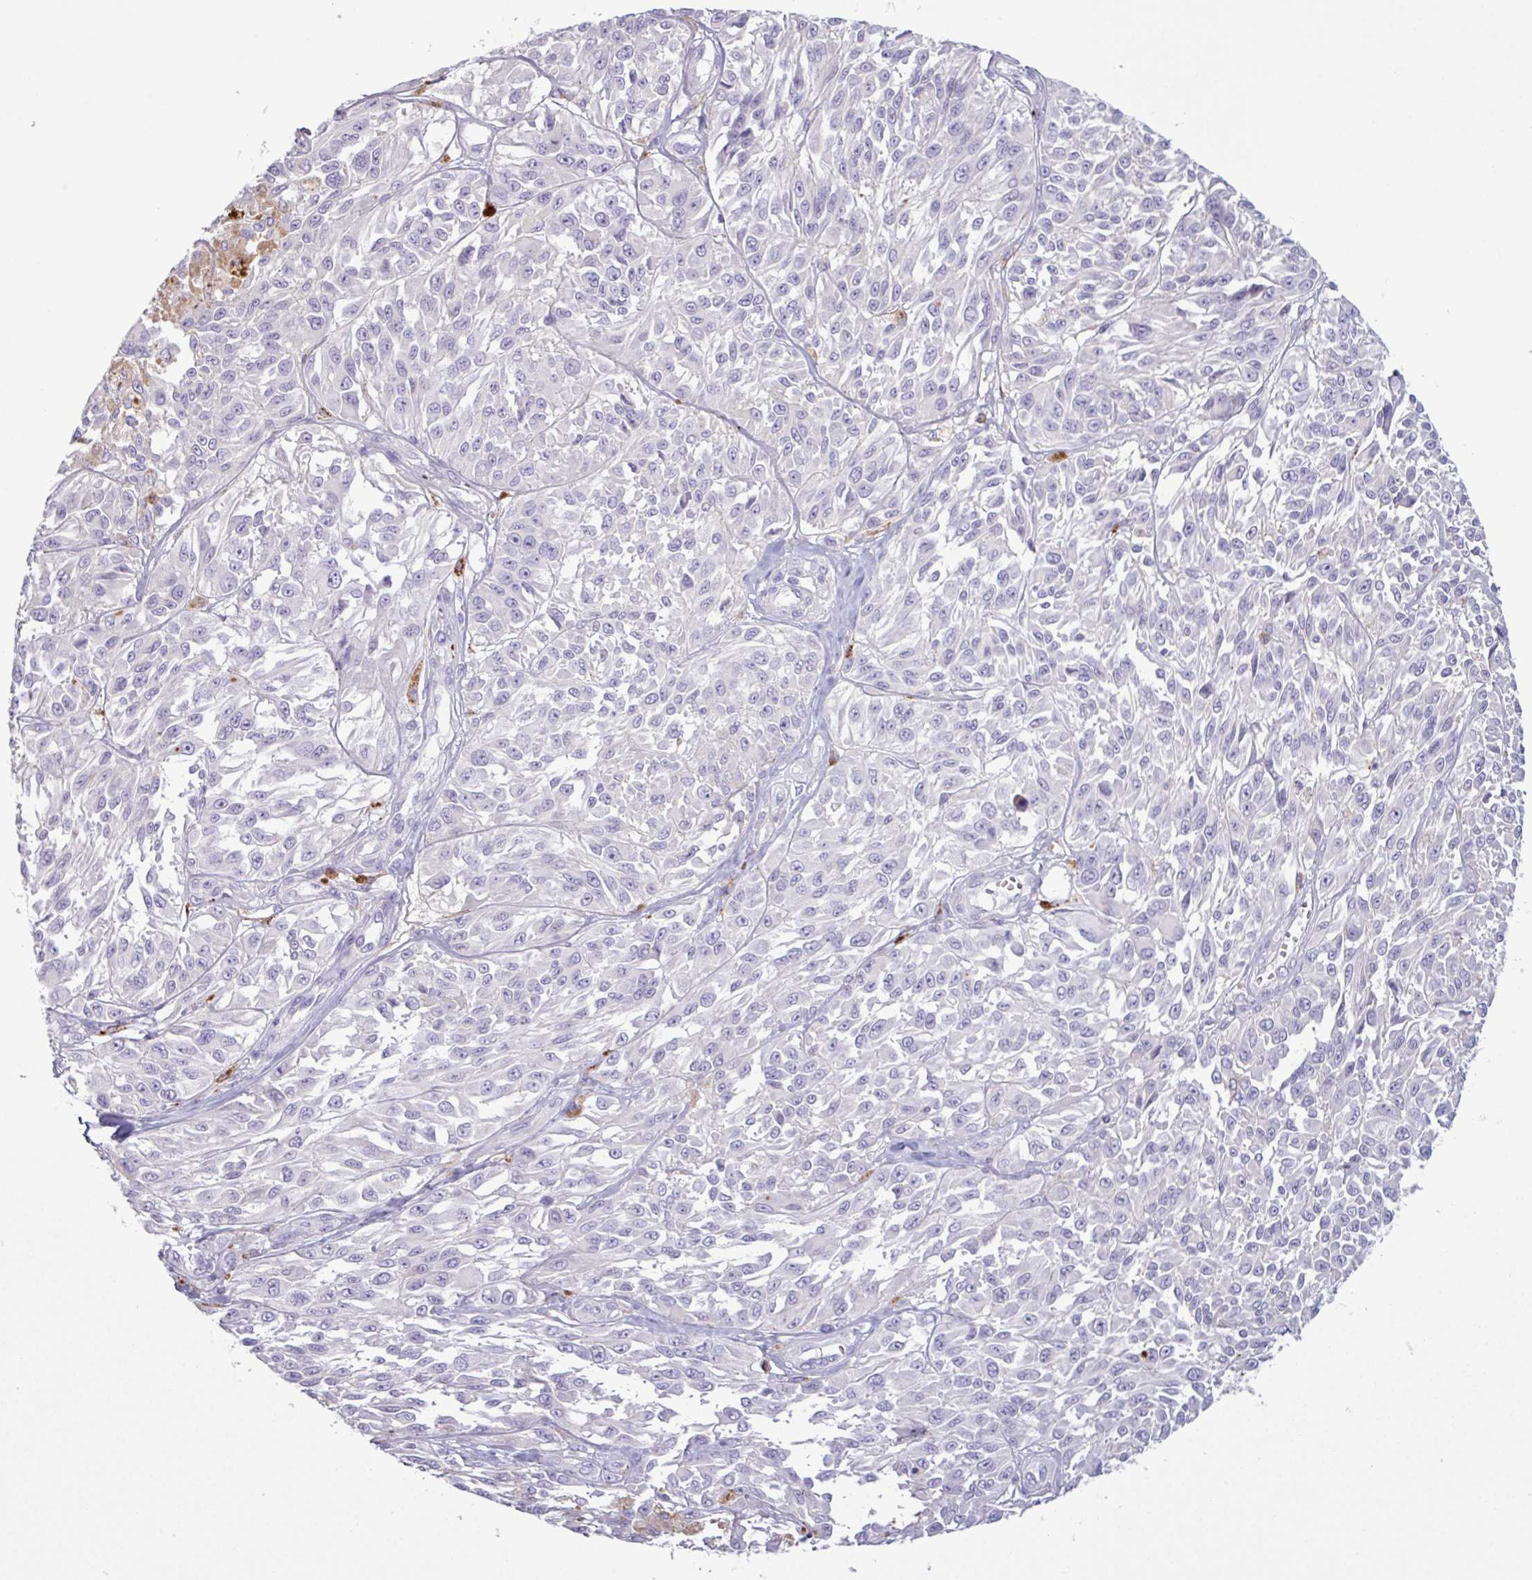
{"staining": {"intensity": "negative", "quantity": "none", "location": "none"}, "tissue": "melanoma", "cell_type": "Tumor cells", "image_type": "cancer", "snomed": [{"axis": "morphology", "description": "Malignant melanoma, NOS"}, {"axis": "topography", "description": "Skin"}], "caption": "A micrograph of melanoma stained for a protein shows no brown staining in tumor cells.", "gene": "C4B", "patient": {"sex": "male", "age": 94}}